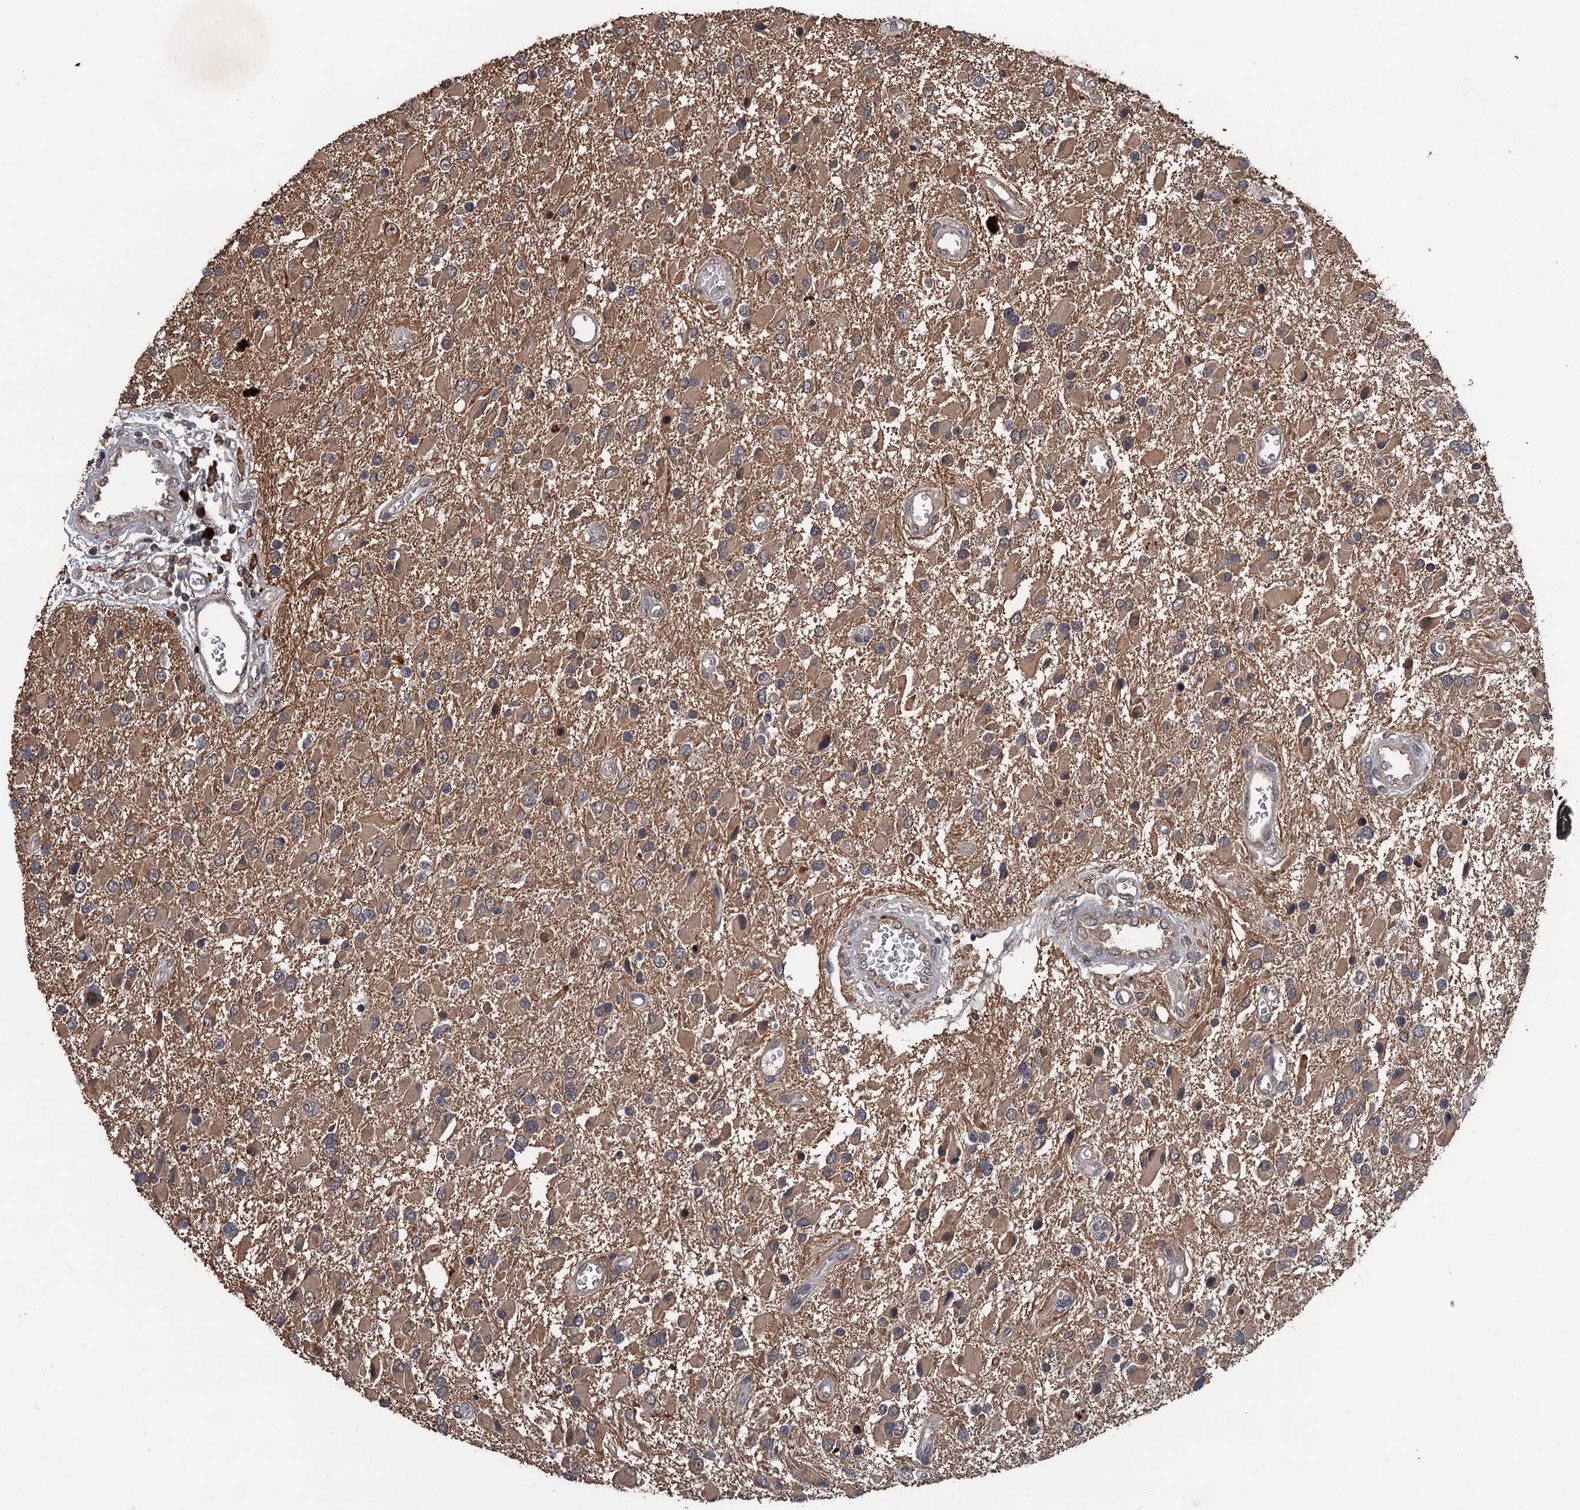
{"staining": {"intensity": "moderate", "quantity": ">75%", "location": "cytoplasmic/membranous"}, "tissue": "glioma", "cell_type": "Tumor cells", "image_type": "cancer", "snomed": [{"axis": "morphology", "description": "Glioma, malignant, High grade"}, {"axis": "topography", "description": "Brain"}], "caption": "This is an image of immunohistochemistry staining of glioma, which shows moderate expression in the cytoplasmic/membranous of tumor cells.", "gene": "ZNF438", "patient": {"sex": "male", "age": 53}}